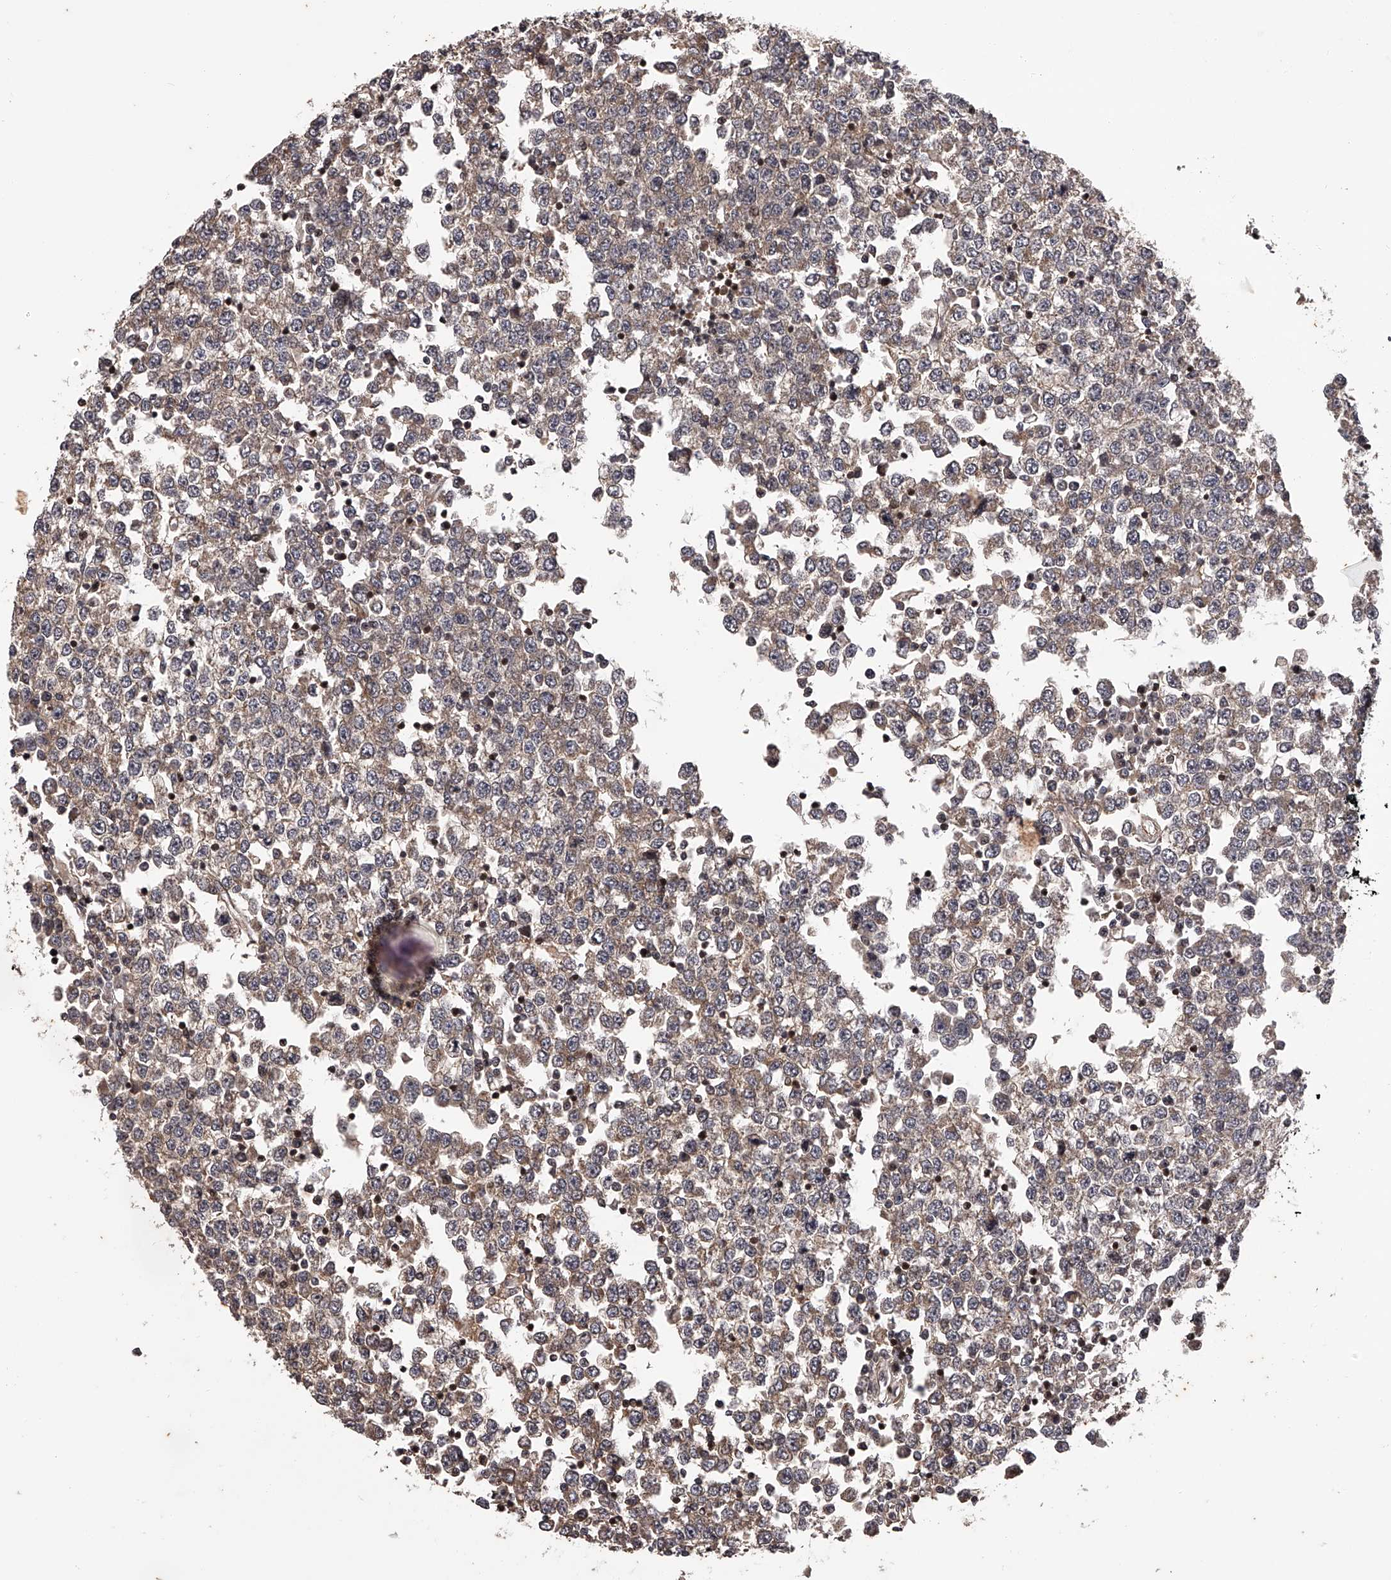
{"staining": {"intensity": "moderate", "quantity": ">75%", "location": "cytoplasmic/membranous"}, "tissue": "testis cancer", "cell_type": "Tumor cells", "image_type": "cancer", "snomed": [{"axis": "morphology", "description": "Seminoma, NOS"}, {"axis": "topography", "description": "Testis"}], "caption": "Moderate cytoplasmic/membranous protein positivity is present in about >75% of tumor cells in seminoma (testis).", "gene": "PFDN2", "patient": {"sex": "male", "age": 65}}